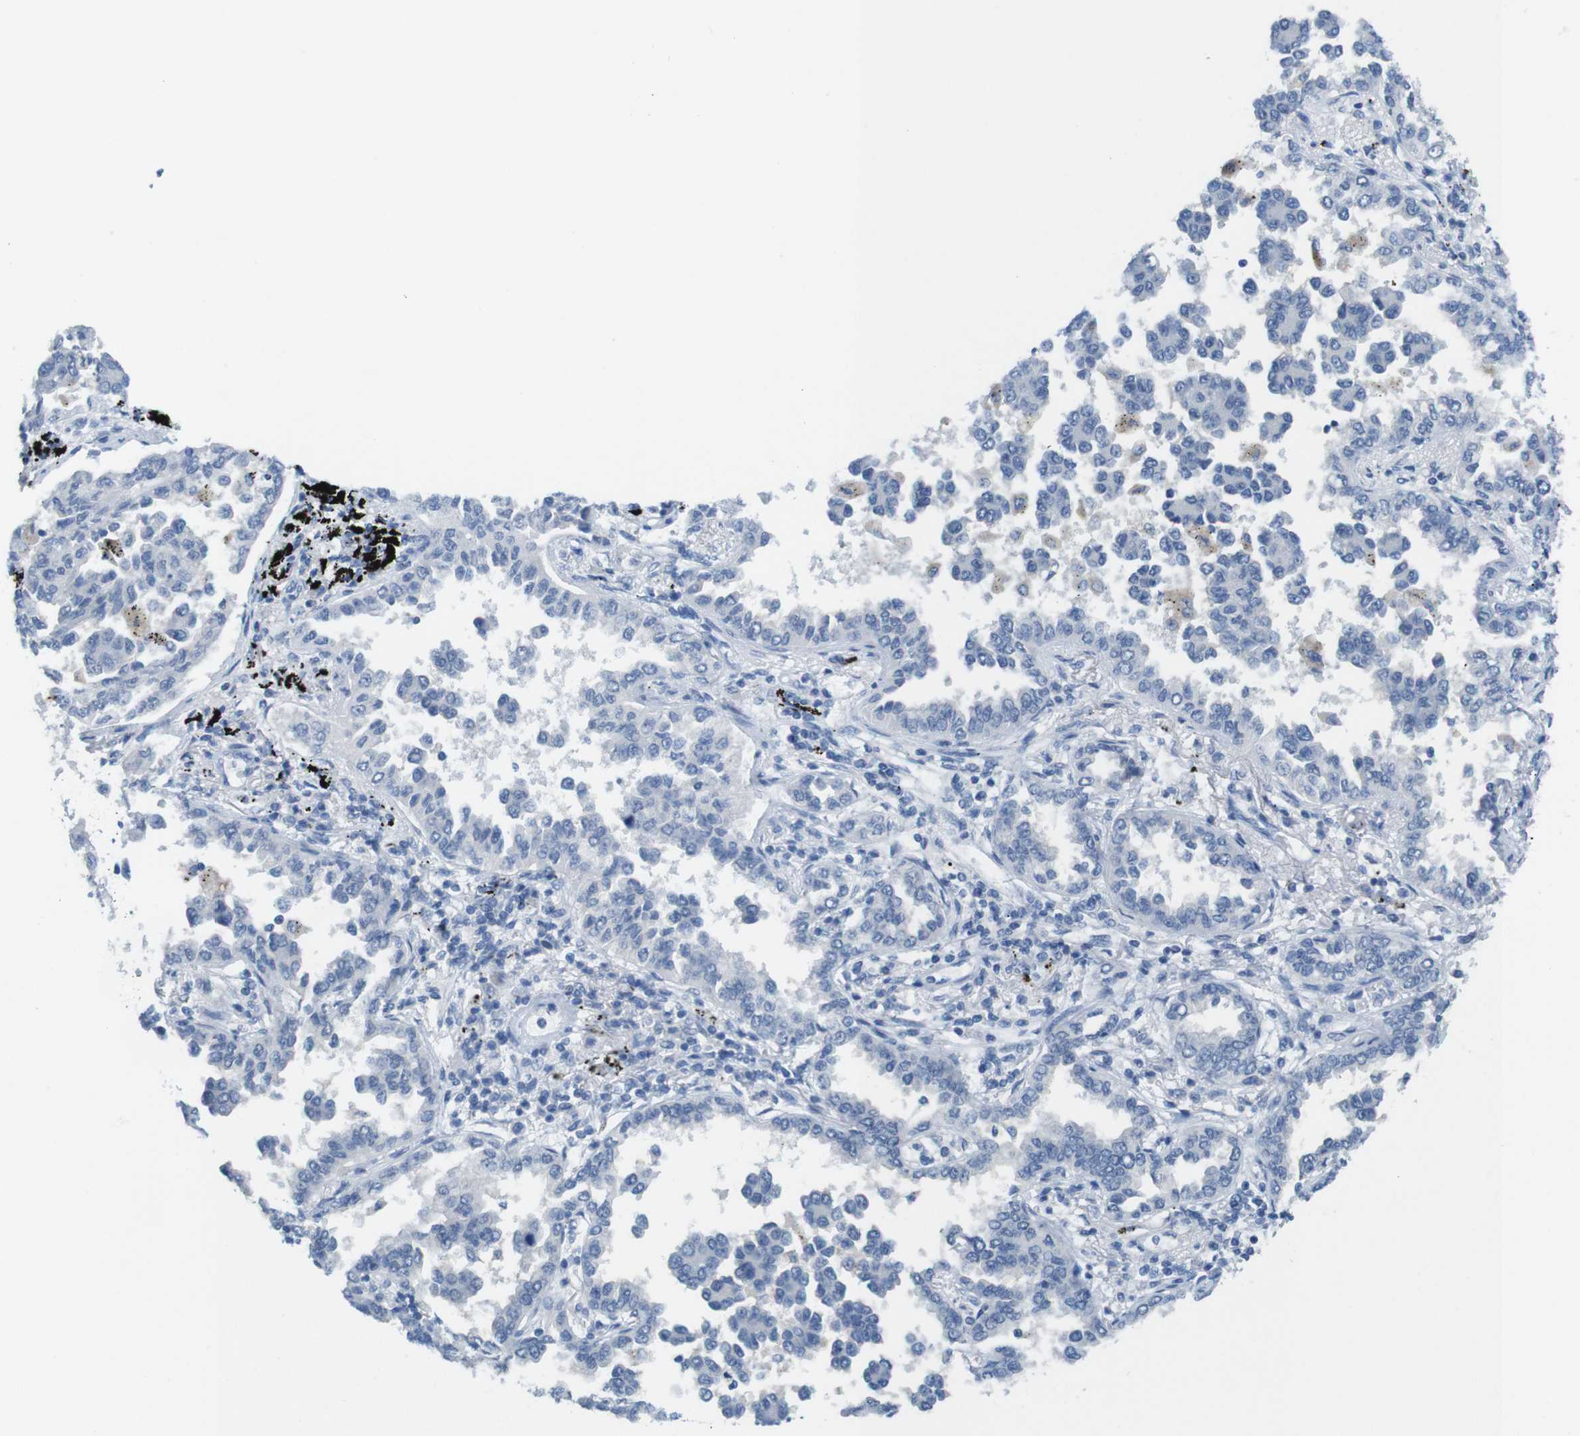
{"staining": {"intensity": "negative", "quantity": "none", "location": "none"}, "tissue": "lung cancer", "cell_type": "Tumor cells", "image_type": "cancer", "snomed": [{"axis": "morphology", "description": "Normal tissue, NOS"}, {"axis": "morphology", "description": "Adenocarcinoma, NOS"}, {"axis": "topography", "description": "Lung"}], "caption": "Immunohistochemistry (IHC) of lung adenocarcinoma exhibits no expression in tumor cells.", "gene": "OPN1SW", "patient": {"sex": "male", "age": 59}}